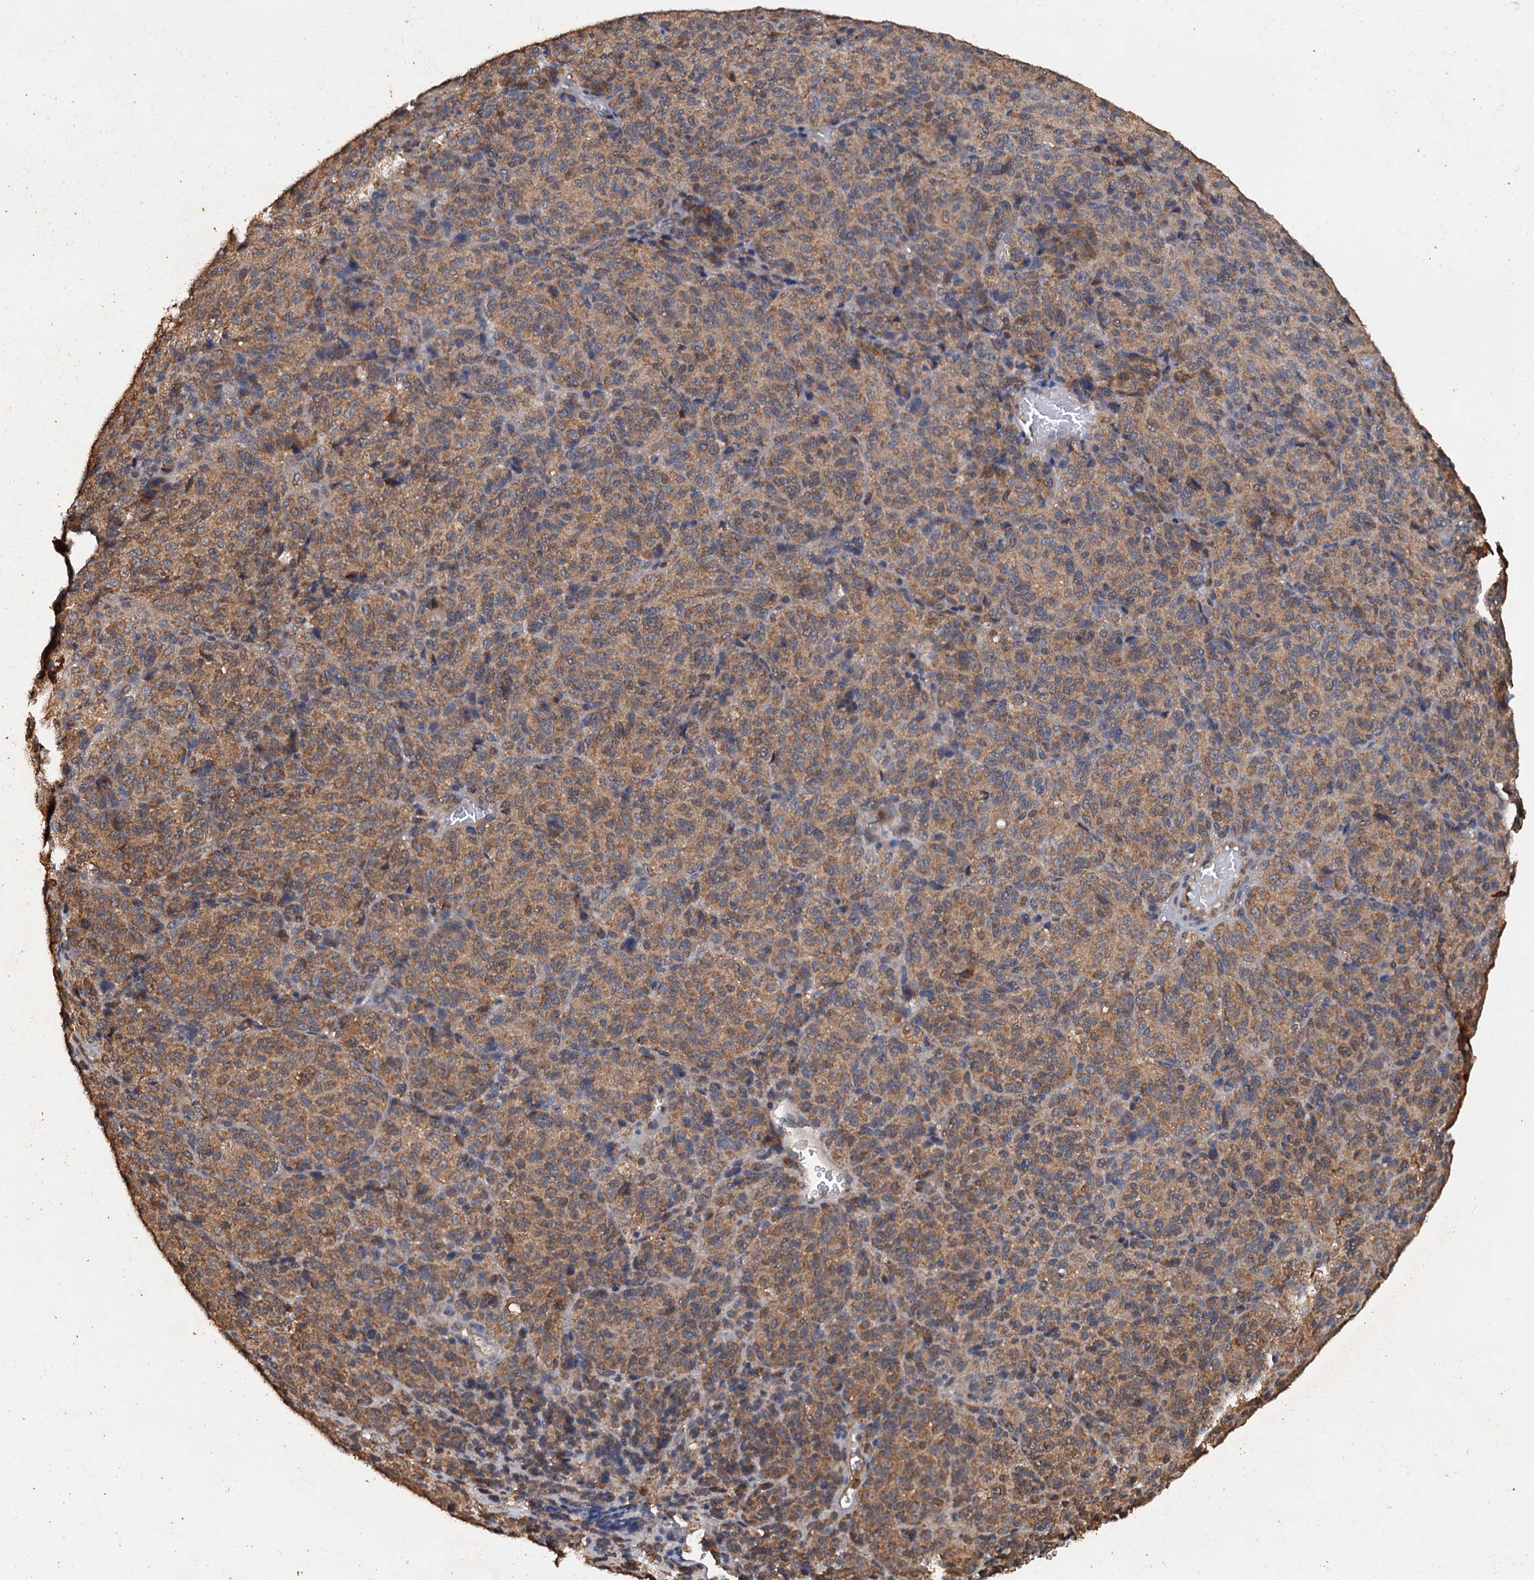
{"staining": {"intensity": "moderate", "quantity": ">75%", "location": "cytoplasmic/membranous"}, "tissue": "melanoma", "cell_type": "Tumor cells", "image_type": "cancer", "snomed": [{"axis": "morphology", "description": "Malignant melanoma, Metastatic site"}, {"axis": "topography", "description": "Brain"}], "caption": "This micrograph shows immunohistochemistry staining of human malignant melanoma (metastatic site), with medium moderate cytoplasmic/membranous expression in approximately >75% of tumor cells.", "gene": "PSMD9", "patient": {"sex": "female", "age": 56}}